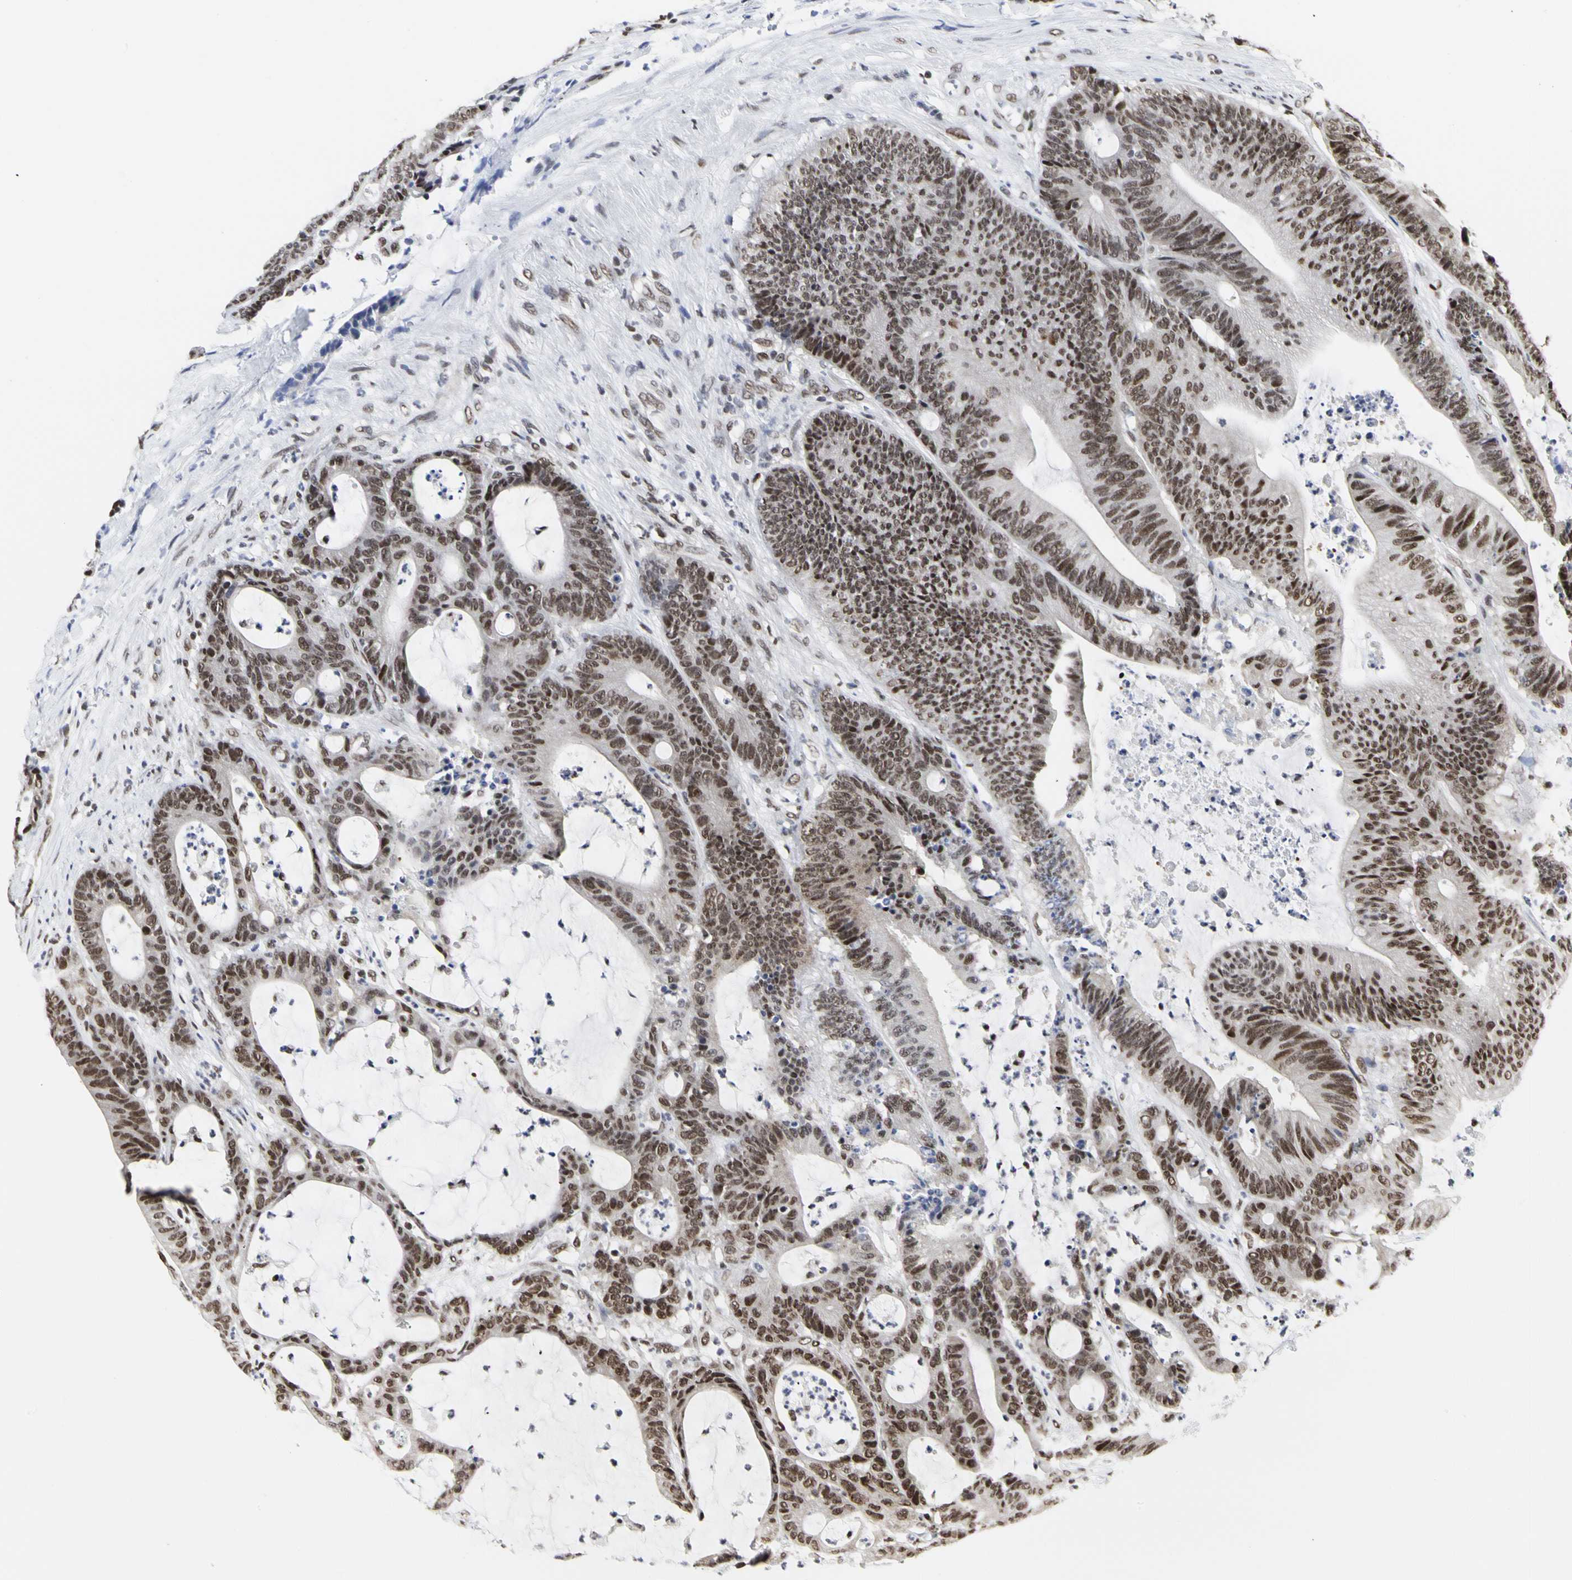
{"staining": {"intensity": "moderate", "quantity": ">75%", "location": "nuclear"}, "tissue": "colorectal cancer", "cell_type": "Tumor cells", "image_type": "cancer", "snomed": [{"axis": "morphology", "description": "Adenocarcinoma, NOS"}, {"axis": "topography", "description": "Colon"}], "caption": "Protein analysis of colorectal adenocarcinoma tissue displays moderate nuclear staining in approximately >75% of tumor cells.", "gene": "PRMT3", "patient": {"sex": "female", "age": 84}}